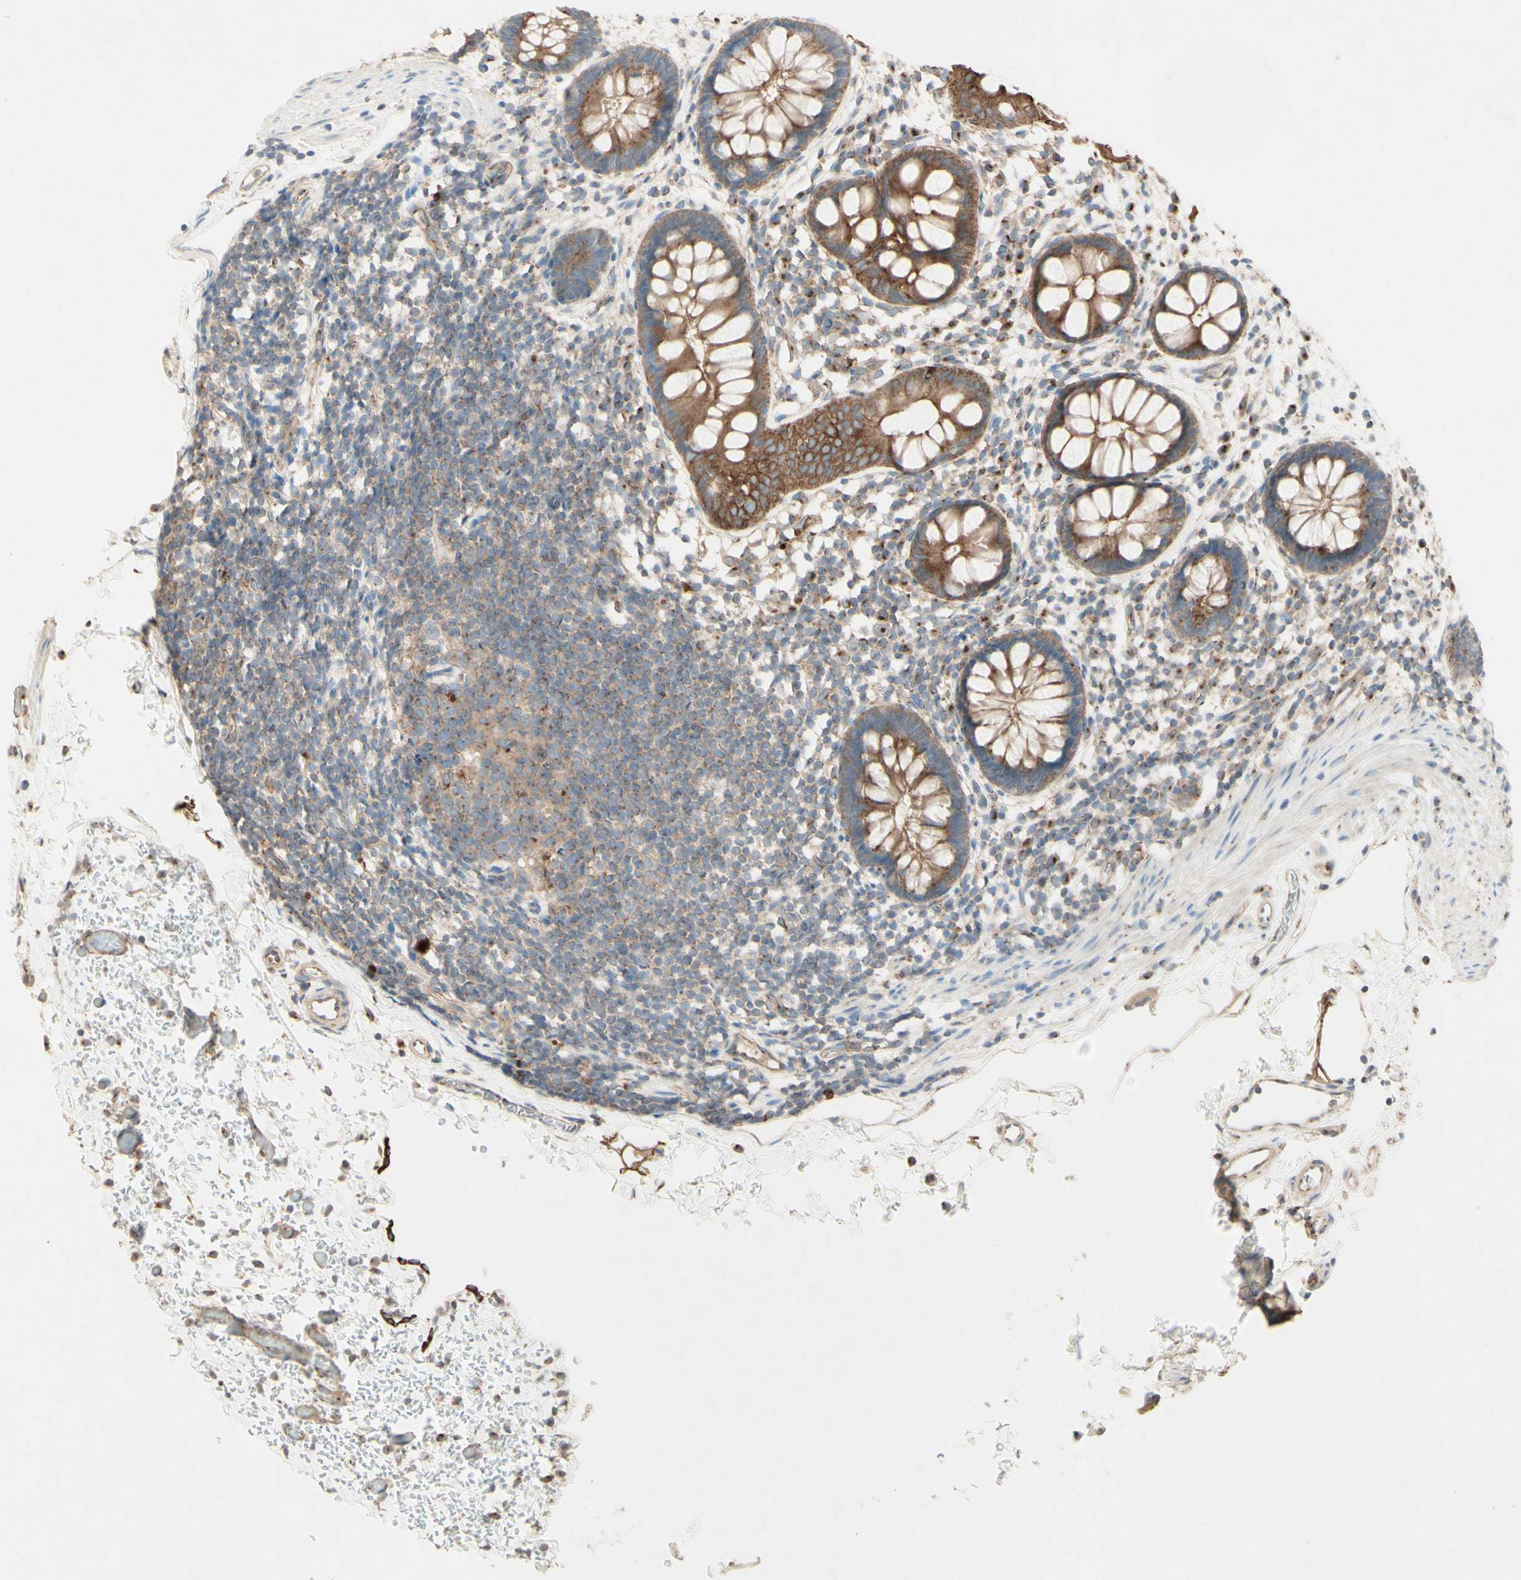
{"staining": {"intensity": "moderate", "quantity": ">75%", "location": "cytoplasmic/membranous"}, "tissue": "rectum", "cell_type": "Glandular cells", "image_type": "normal", "snomed": [{"axis": "morphology", "description": "Normal tissue, NOS"}, {"axis": "topography", "description": "Rectum"}], "caption": "Glandular cells display medium levels of moderate cytoplasmic/membranous positivity in approximately >75% of cells in unremarkable rectum. Nuclei are stained in blue.", "gene": "MTM1", "patient": {"sex": "female", "age": 24}}